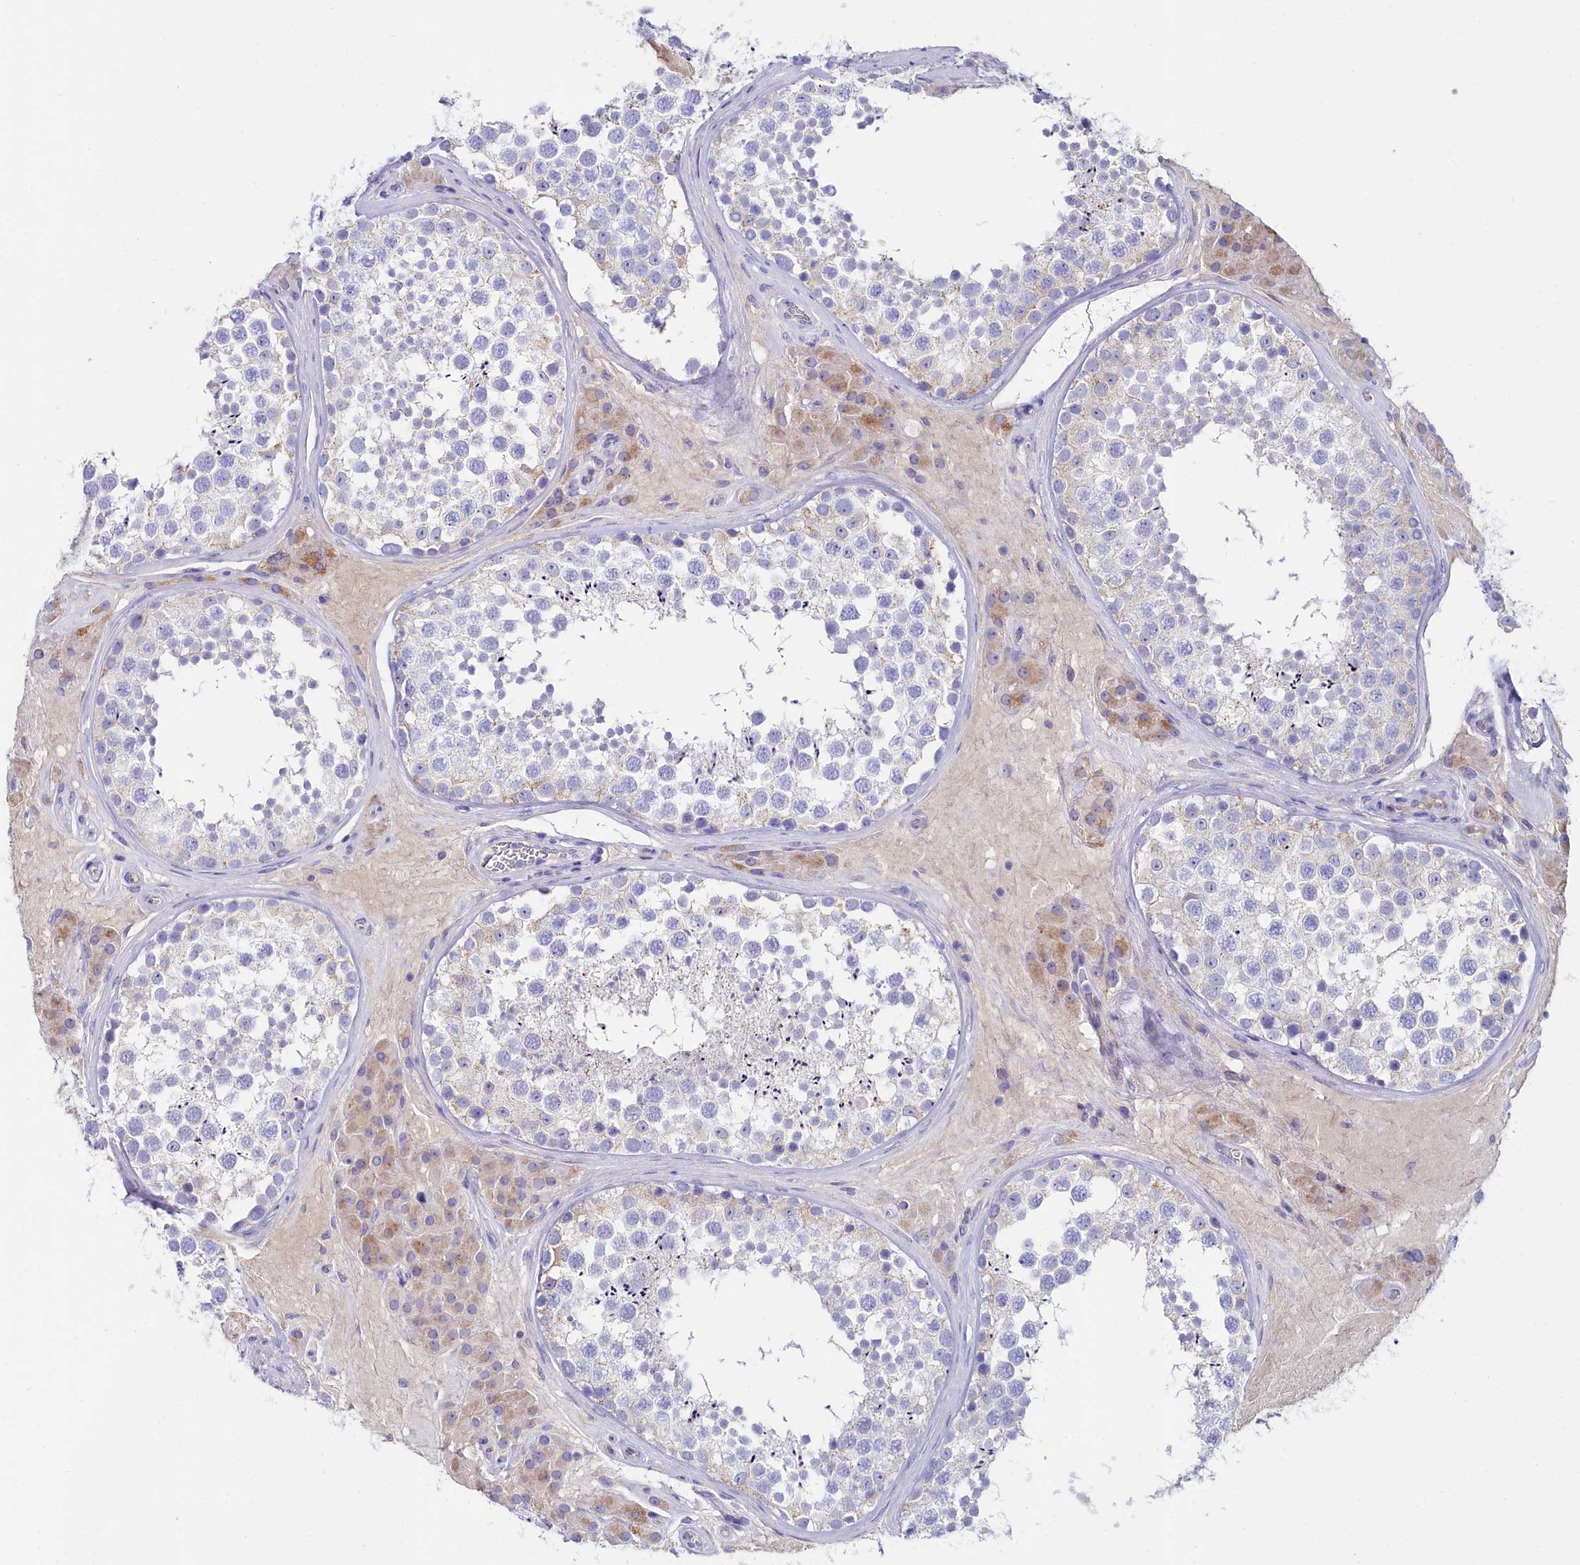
{"staining": {"intensity": "weak", "quantity": "<25%", "location": "cytoplasmic/membranous"}, "tissue": "testis", "cell_type": "Cells in seminiferous ducts", "image_type": "normal", "snomed": [{"axis": "morphology", "description": "Normal tissue, NOS"}, {"axis": "topography", "description": "Testis"}], "caption": "Immunohistochemistry image of normal human testis stained for a protein (brown), which reveals no staining in cells in seminiferous ducts.", "gene": "SLC49A3", "patient": {"sex": "male", "age": 46}}